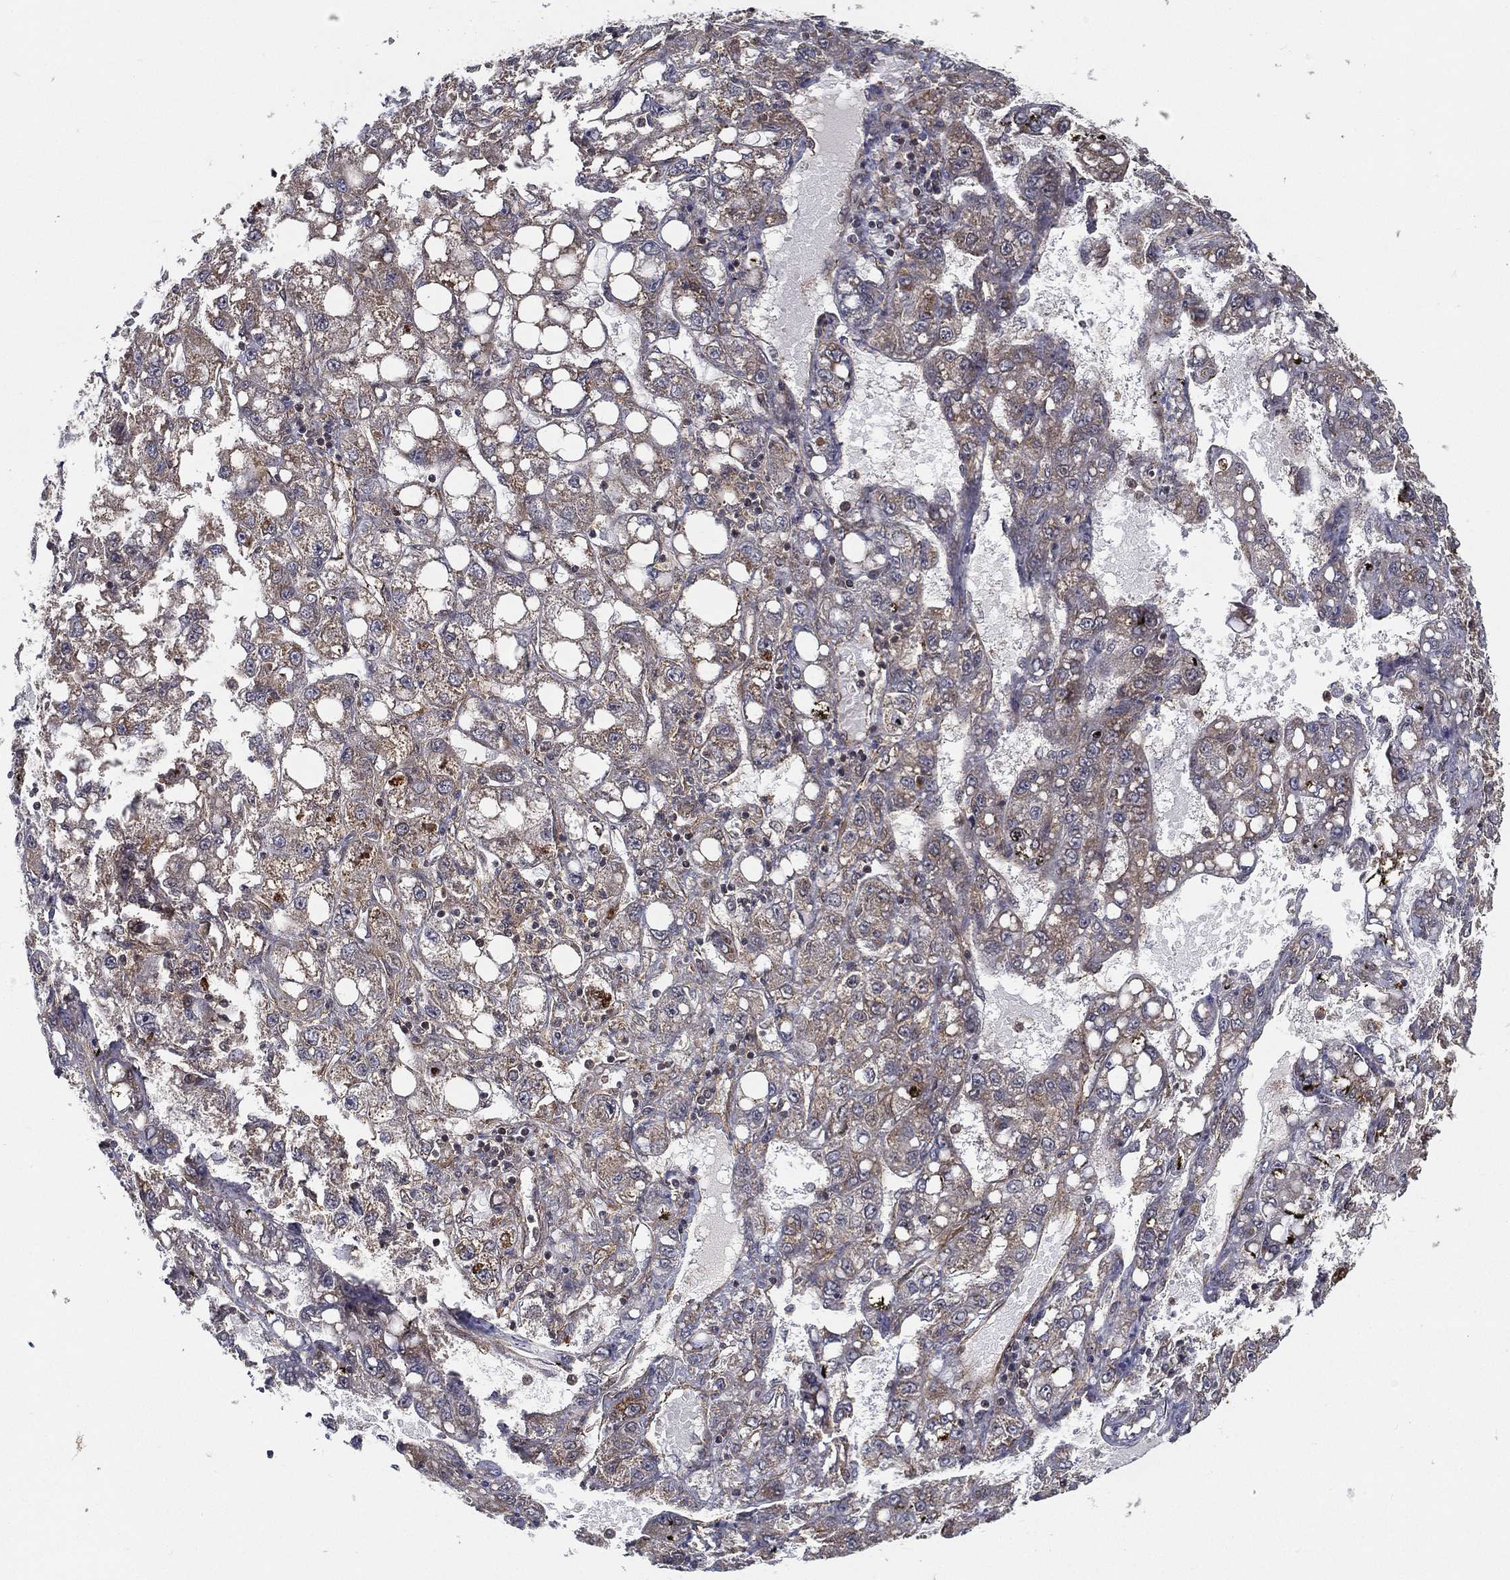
{"staining": {"intensity": "negative", "quantity": "none", "location": "none"}, "tissue": "liver cancer", "cell_type": "Tumor cells", "image_type": "cancer", "snomed": [{"axis": "morphology", "description": "Carcinoma, Hepatocellular, NOS"}, {"axis": "topography", "description": "Liver"}], "caption": "Human liver cancer stained for a protein using IHC shows no staining in tumor cells.", "gene": "UACA", "patient": {"sex": "female", "age": 65}}